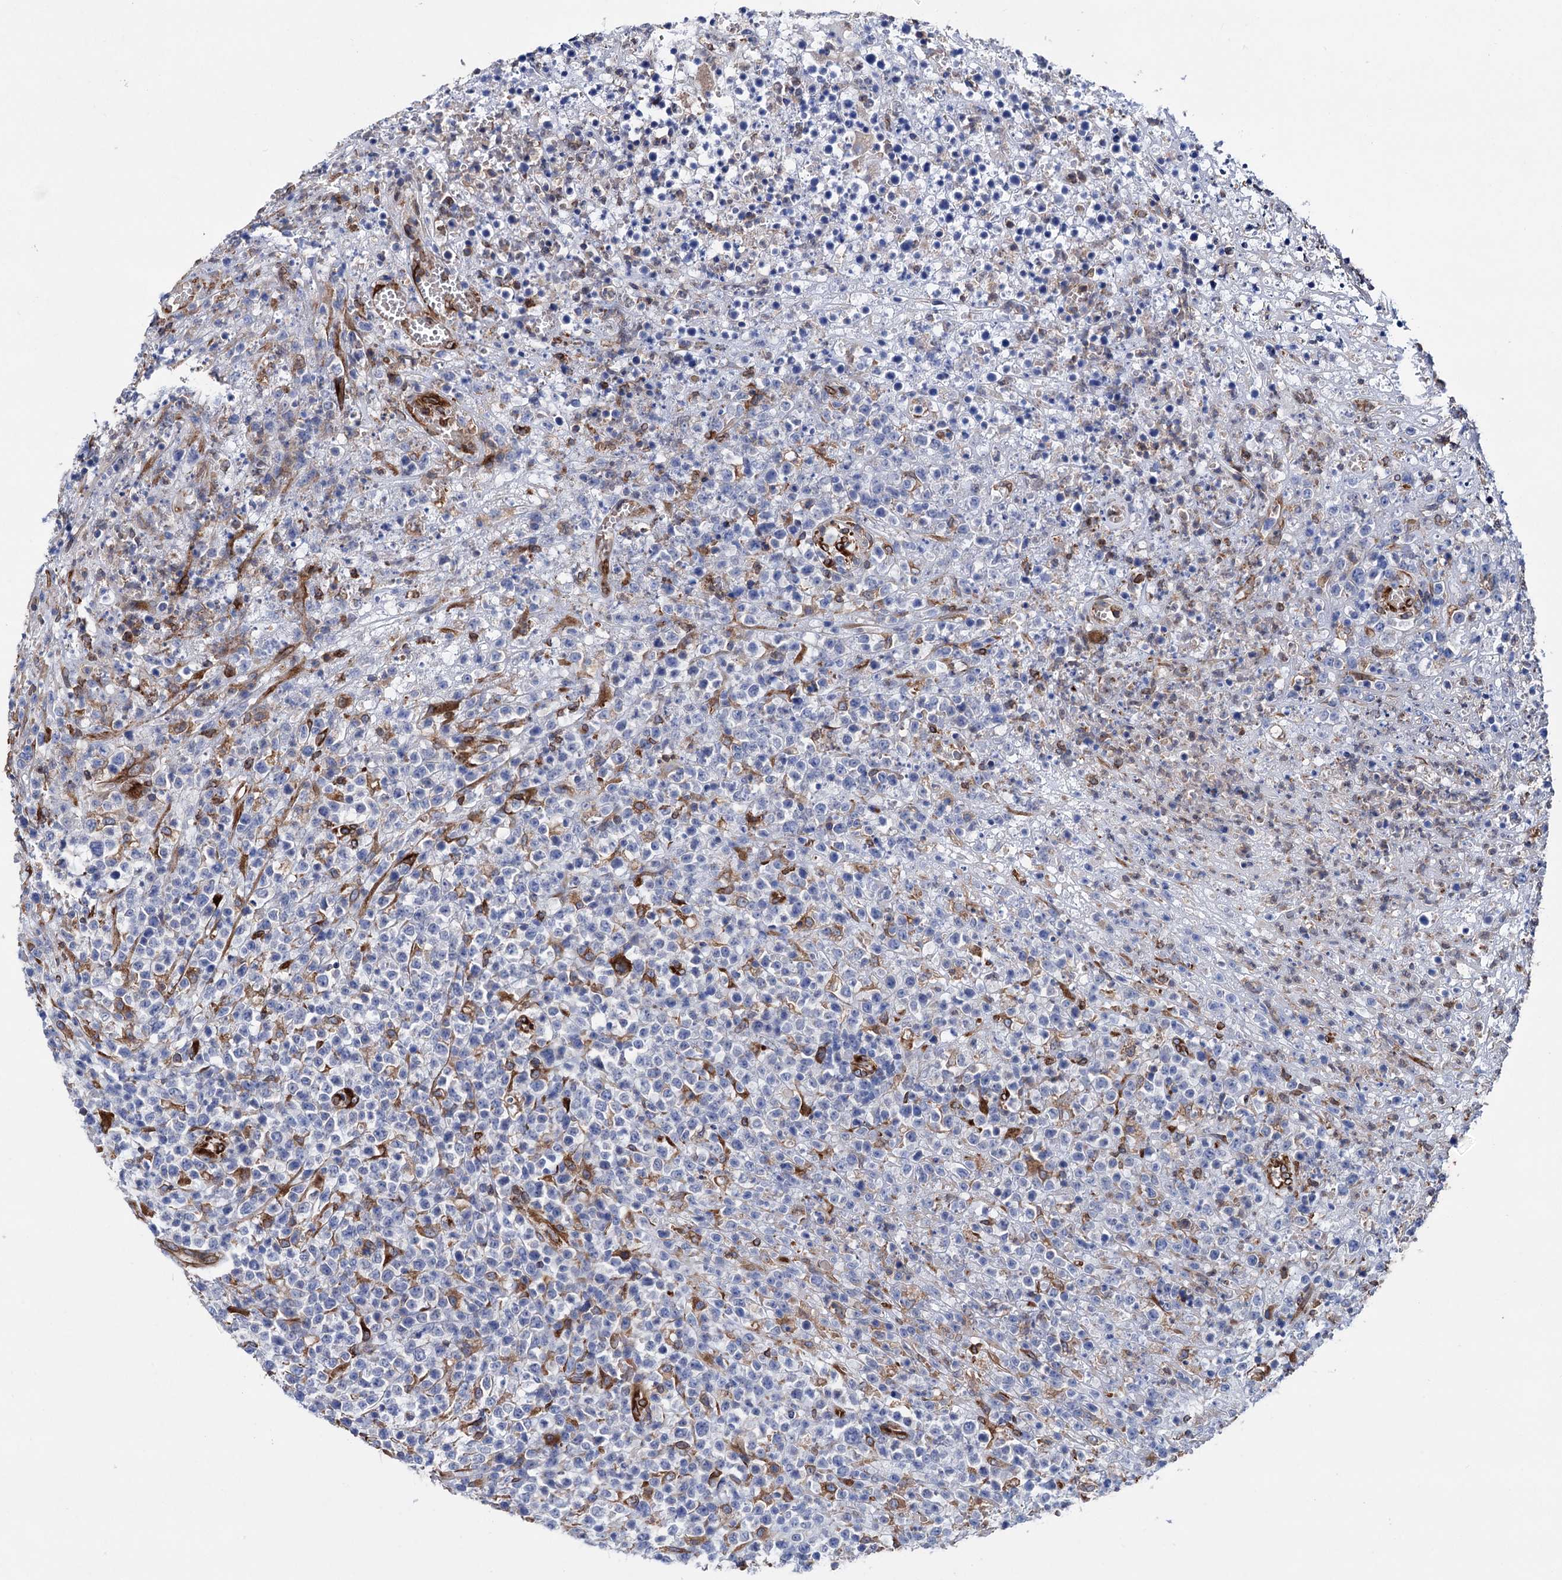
{"staining": {"intensity": "negative", "quantity": "none", "location": "none"}, "tissue": "lymphoma", "cell_type": "Tumor cells", "image_type": "cancer", "snomed": [{"axis": "morphology", "description": "Malignant lymphoma, non-Hodgkin's type, High grade"}, {"axis": "topography", "description": "Colon"}], "caption": "High power microscopy histopathology image of an immunohistochemistry (IHC) image of high-grade malignant lymphoma, non-Hodgkin's type, revealing no significant staining in tumor cells.", "gene": "STING1", "patient": {"sex": "female", "age": 53}}